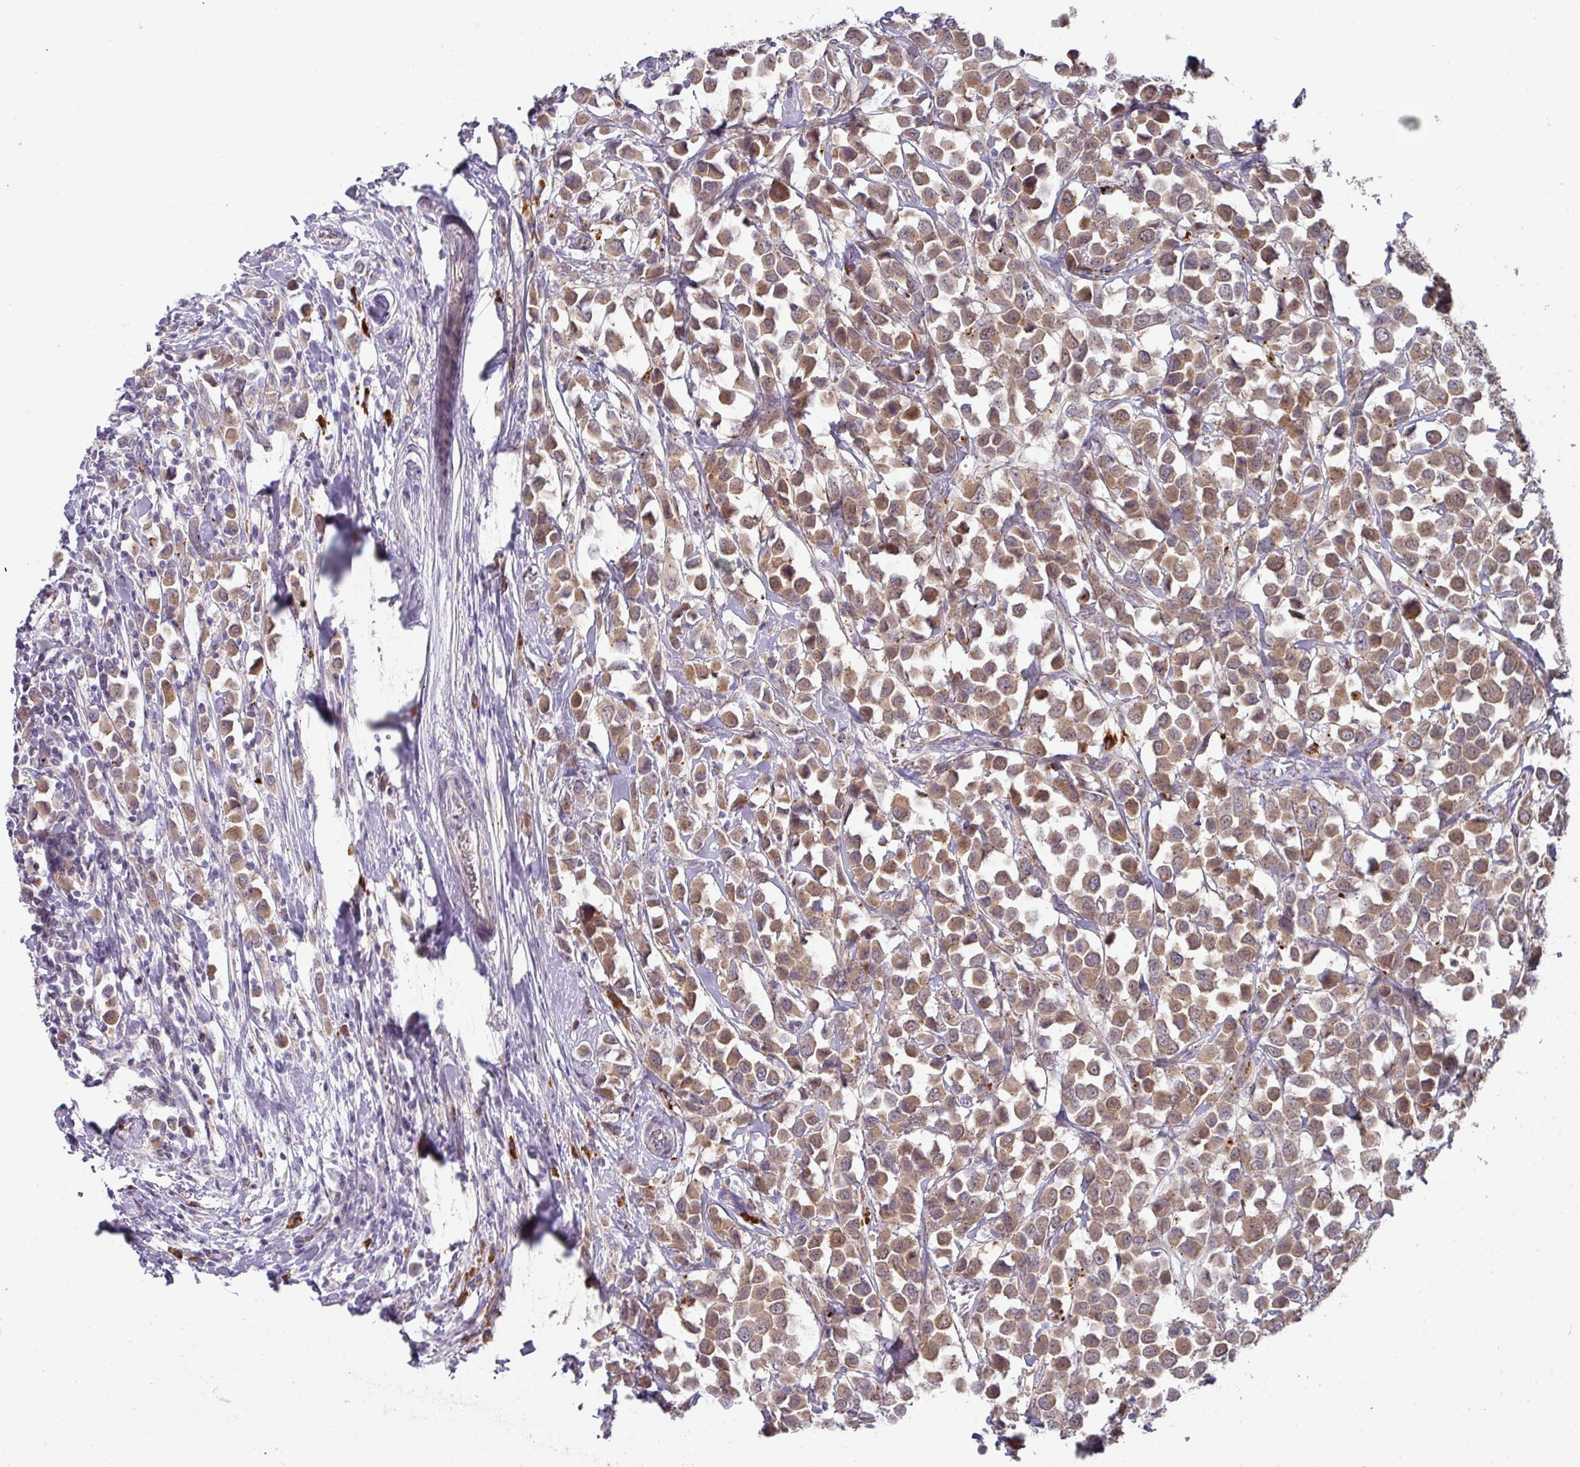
{"staining": {"intensity": "moderate", "quantity": ">75%", "location": "cytoplasmic/membranous"}, "tissue": "breast cancer", "cell_type": "Tumor cells", "image_type": "cancer", "snomed": [{"axis": "morphology", "description": "Duct carcinoma"}, {"axis": "topography", "description": "Breast"}], "caption": "DAB immunohistochemical staining of breast cancer (infiltrating ductal carcinoma) exhibits moderate cytoplasmic/membranous protein expression in approximately >75% of tumor cells.", "gene": "IL4R", "patient": {"sex": "female", "age": 61}}